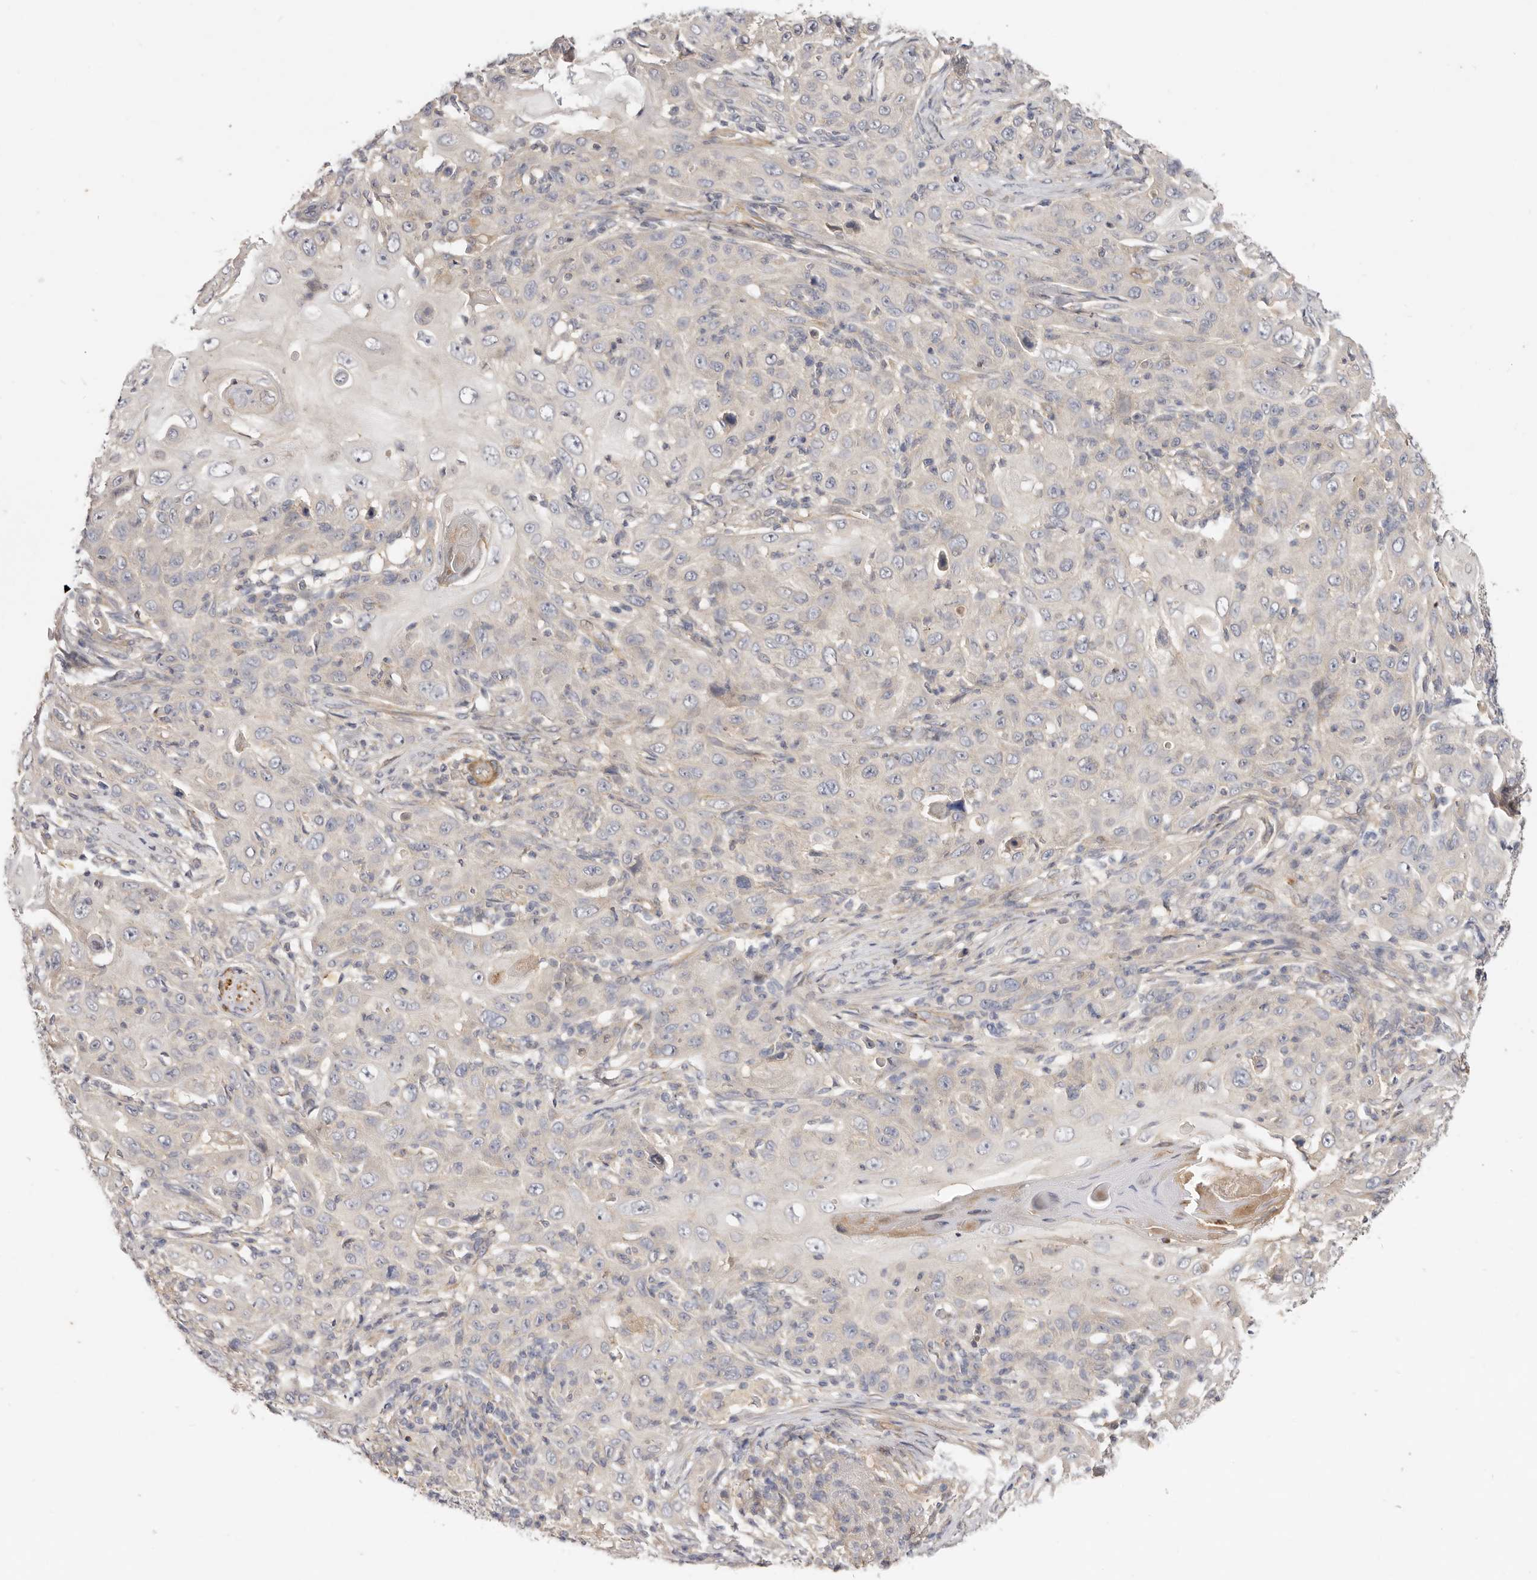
{"staining": {"intensity": "negative", "quantity": "none", "location": "none"}, "tissue": "skin cancer", "cell_type": "Tumor cells", "image_type": "cancer", "snomed": [{"axis": "morphology", "description": "Squamous cell carcinoma, NOS"}, {"axis": "topography", "description": "Skin"}], "caption": "High magnification brightfield microscopy of squamous cell carcinoma (skin) stained with DAB (brown) and counterstained with hematoxylin (blue): tumor cells show no significant positivity.", "gene": "ADAMTS9", "patient": {"sex": "female", "age": 88}}